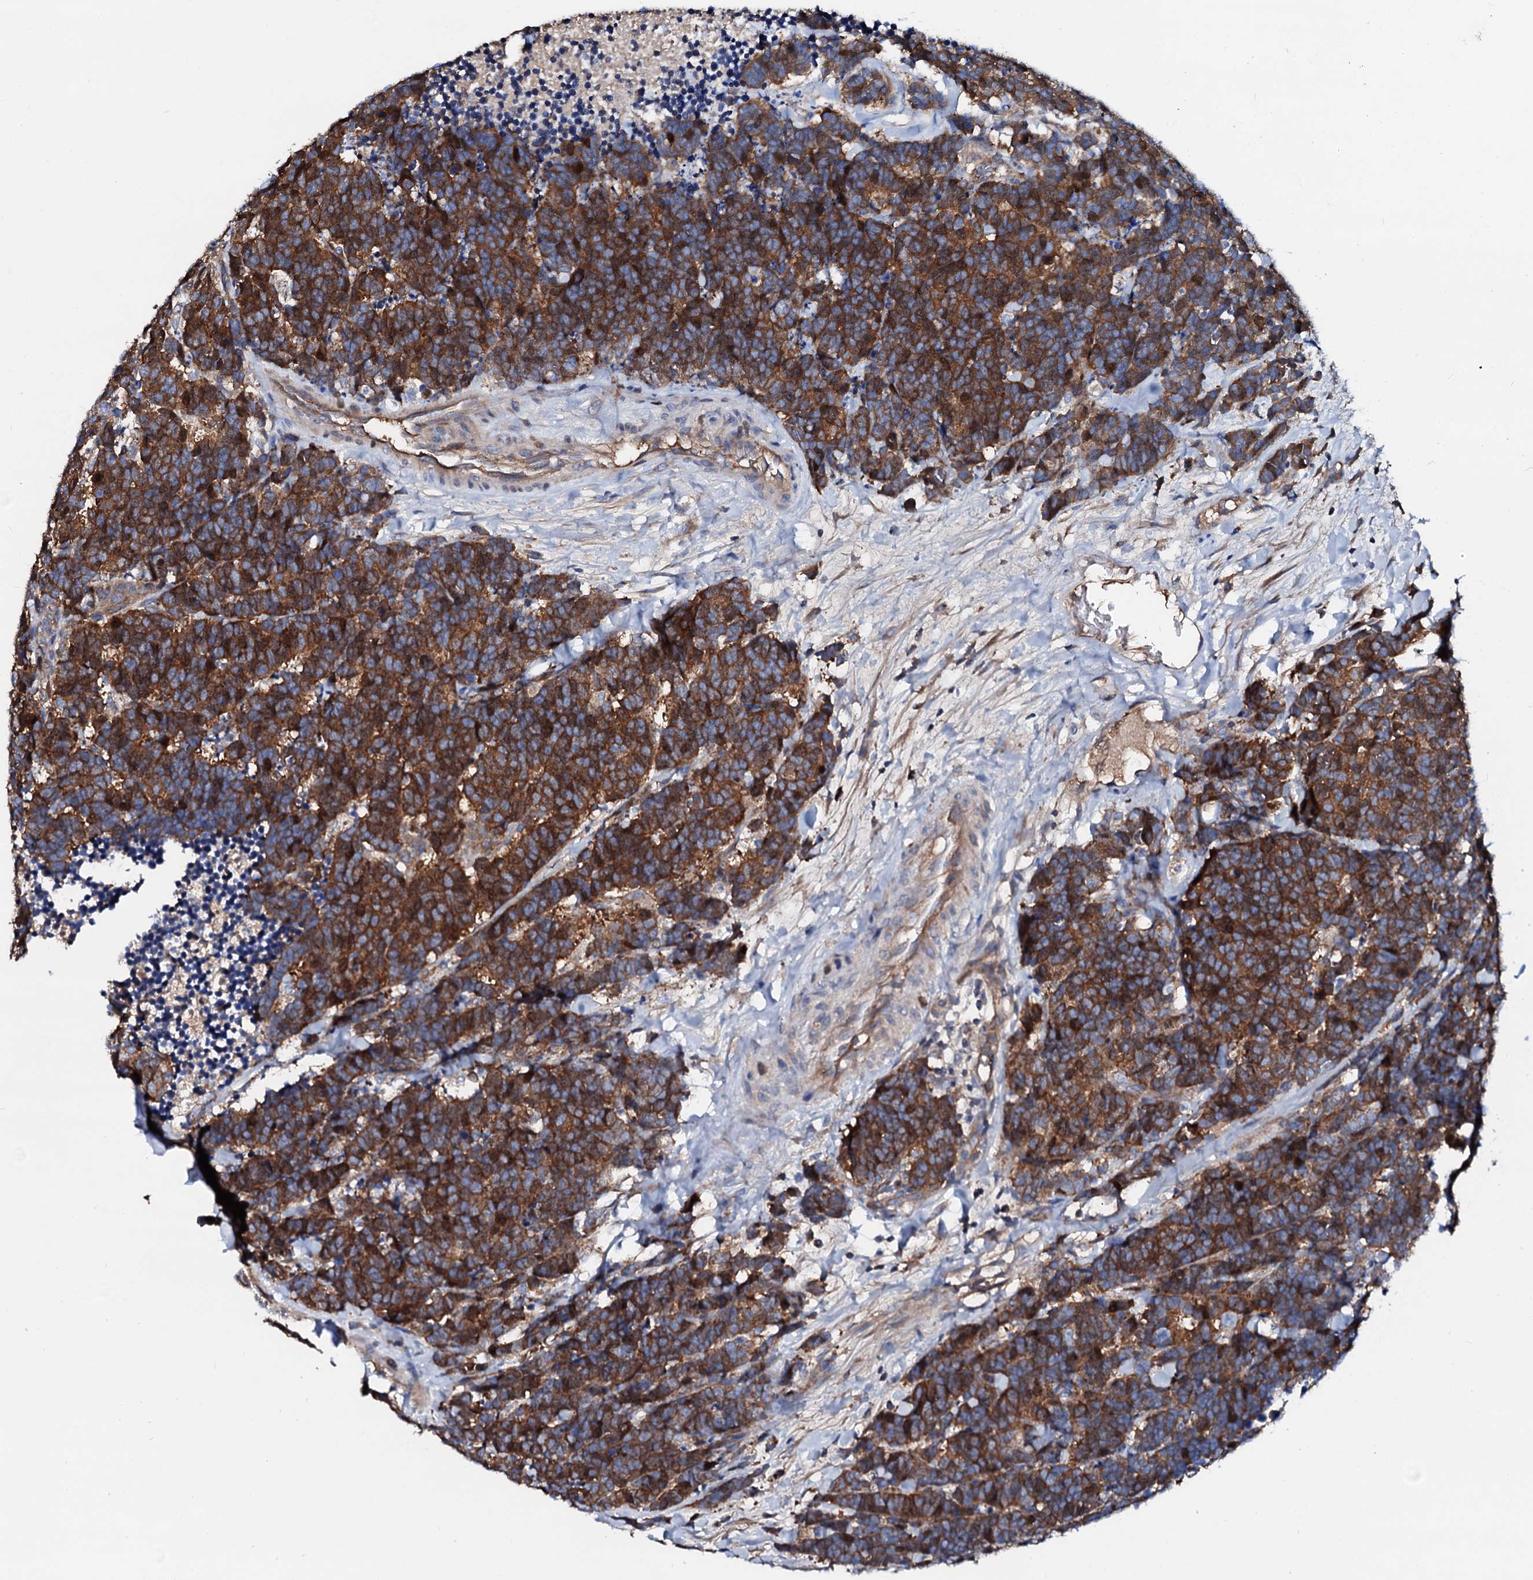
{"staining": {"intensity": "strong", "quantity": ">75%", "location": "cytoplasmic/membranous"}, "tissue": "carcinoid", "cell_type": "Tumor cells", "image_type": "cancer", "snomed": [{"axis": "morphology", "description": "Carcinoma, NOS"}, {"axis": "morphology", "description": "Carcinoid, malignant, NOS"}, {"axis": "topography", "description": "Urinary bladder"}], "caption": "Immunohistochemistry (IHC) of human malignant carcinoid exhibits high levels of strong cytoplasmic/membranous expression in about >75% of tumor cells.", "gene": "CSKMT", "patient": {"sex": "male", "age": 57}}